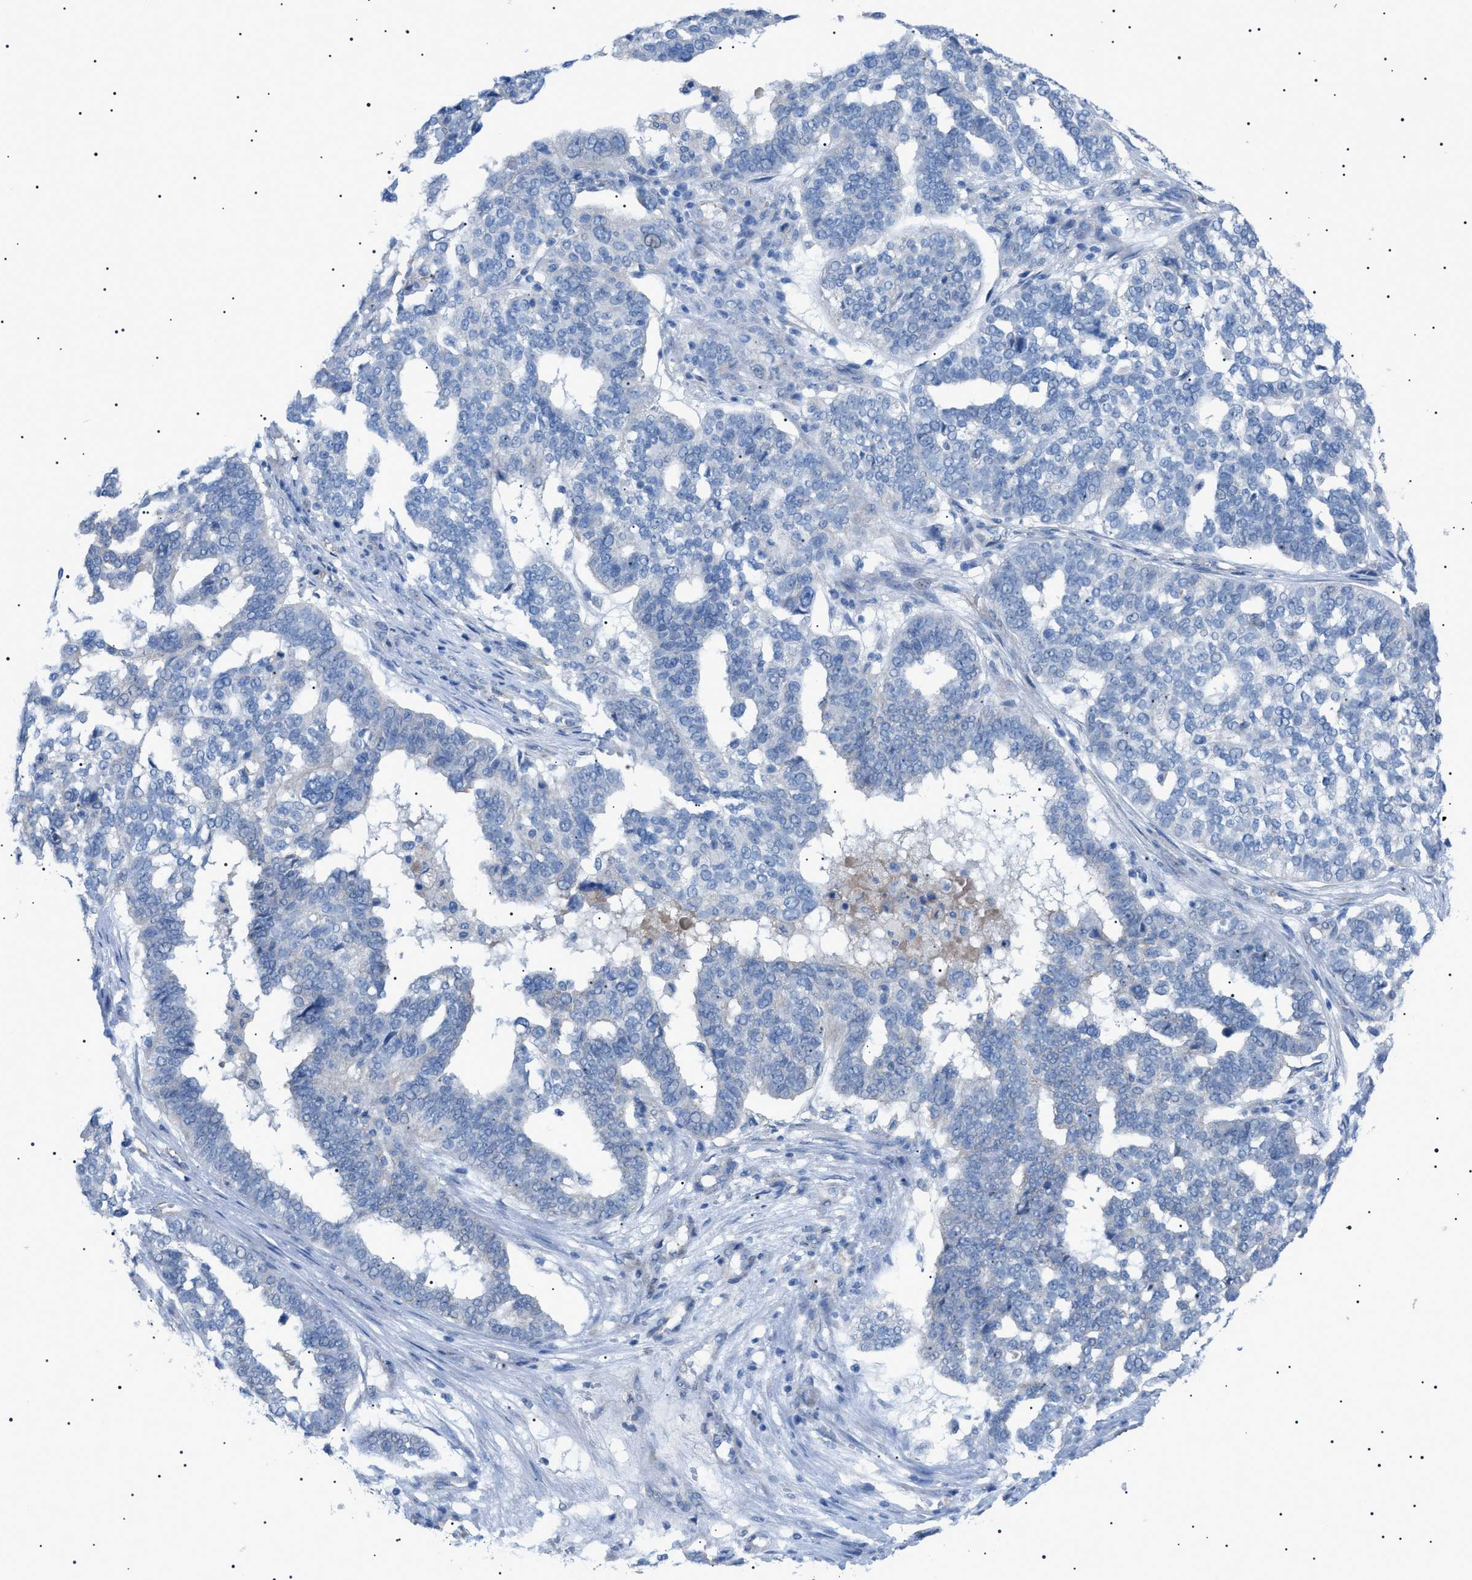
{"staining": {"intensity": "negative", "quantity": "none", "location": "none"}, "tissue": "ovarian cancer", "cell_type": "Tumor cells", "image_type": "cancer", "snomed": [{"axis": "morphology", "description": "Cystadenocarcinoma, serous, NOS"}, {"axis": "topography", "description": "Ovary"}], "caption": "Immunohistochemical staining of ovarian serous cystadenocarcinoma demonstrates no significant staining in tumor cells.", "gene": "ADAMTS1", "patient": {"sex": "female", "age": 59}}